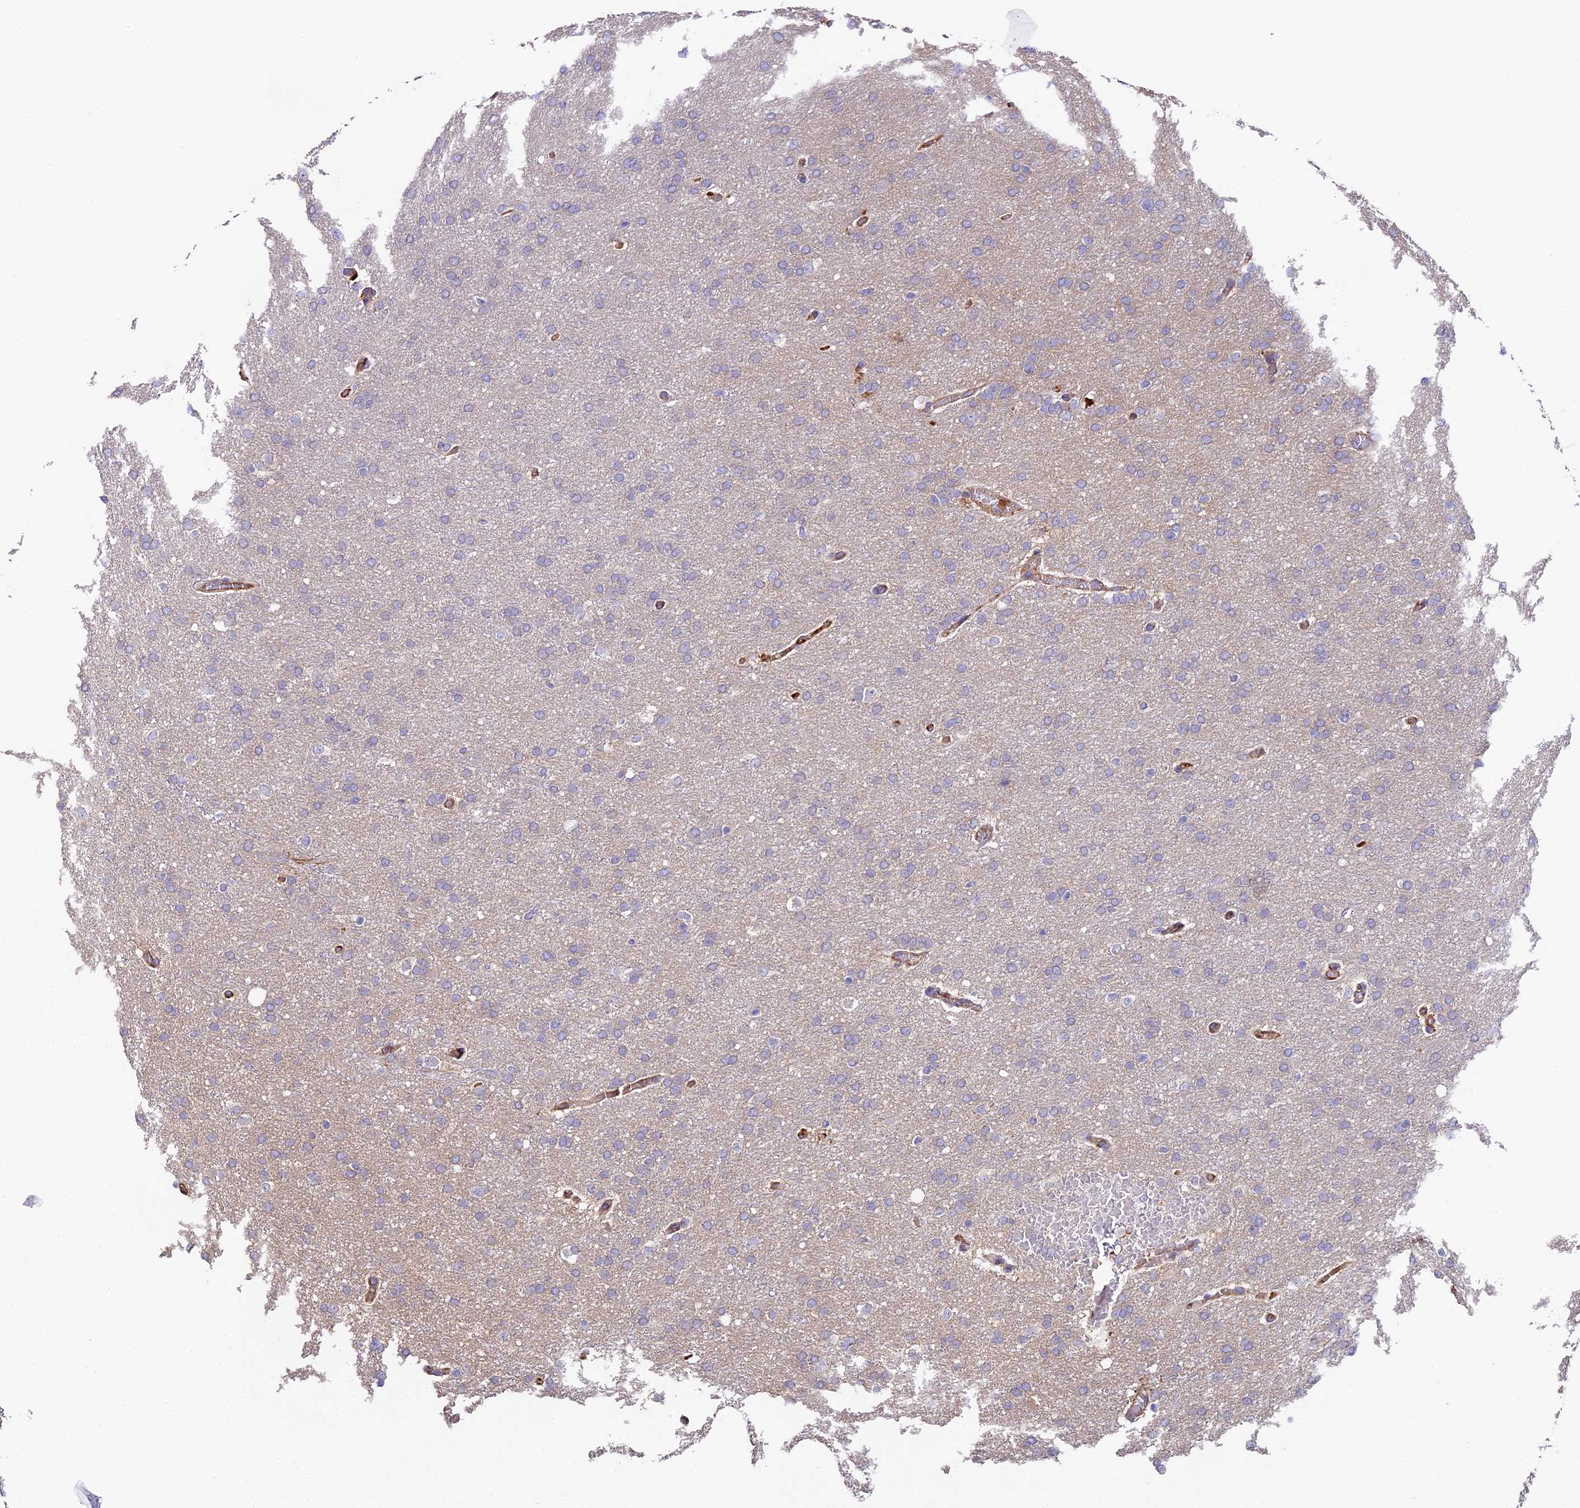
{"staining": {"intensity": "negative", "quantity": "none", "location": "none"}, "tissue": "glioma", "cell_type": "Tumor cells", "image_type": "cancer", "snomed": [{"axis": "morphology", "description": "Glioma, malignant, High grade"}, {"axis": "topography", "description": "Cerebral cortex"}], "caption": "Immunohistochemistry of high-grade glioma (malignant) displays no expression in tumor cells.", "gene": "BEX4", "patient": {"sex": "female", "age": 36}}